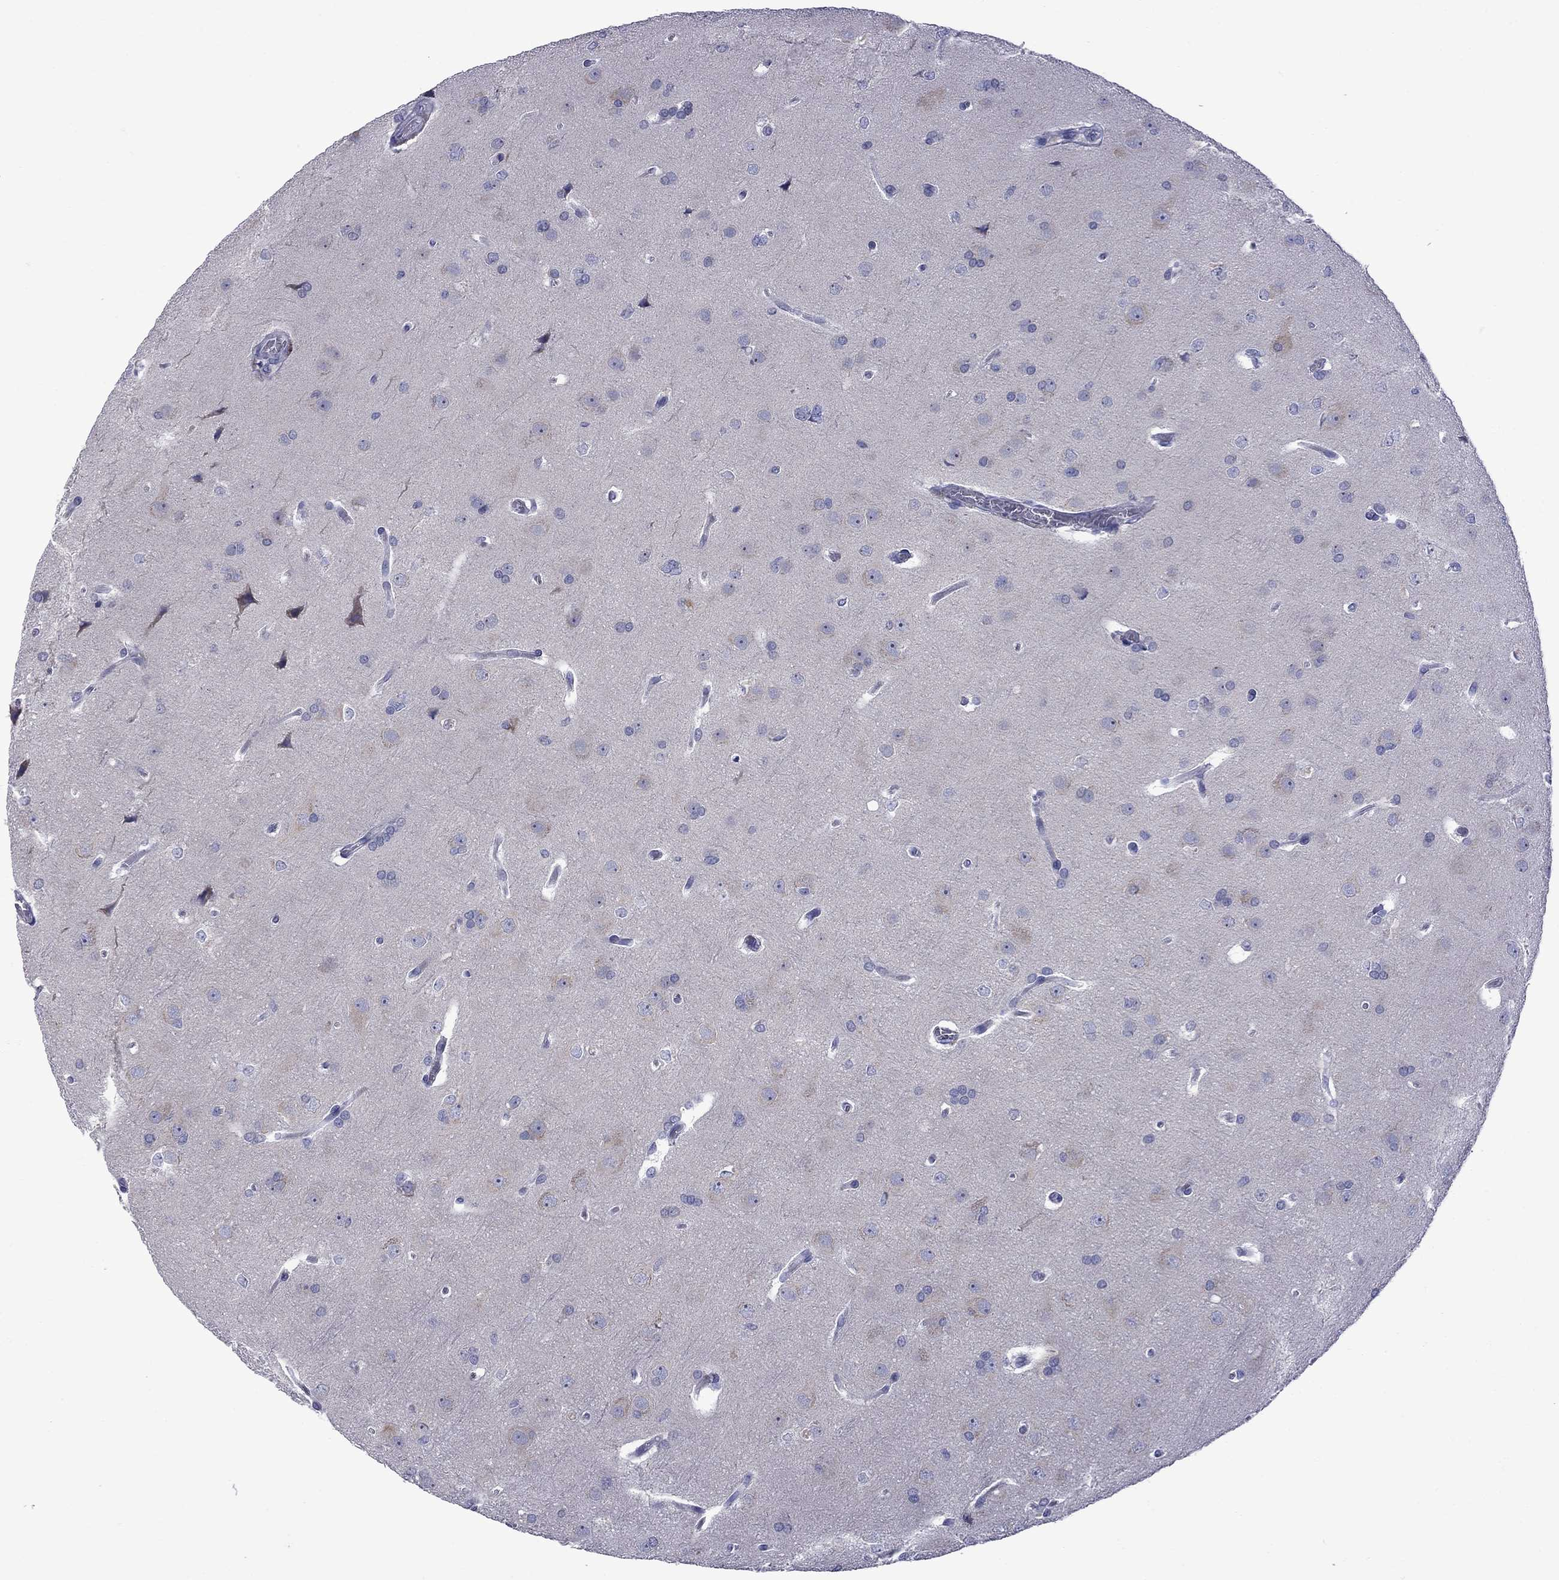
{"staining": {"intensity": "negative", "quantity": "none", "location": "none"}, "tissue": "glioma", "cell_type": "Tumor cells", "image_type": "cancer", "snomed": [{"axis": "morphology", "description": "Glioma, malignant, Low grade"}, {"axis": "topography", "description": "Brain"}], "caption": "A high-resolution histopathology image shows immunohistochemistry (IHC) staining of malignant glioma (low-grade), which displays no significant positivity in tumor cells.", "gene": "EPPIN", "patient": {"sex": "female", "age": 32}}